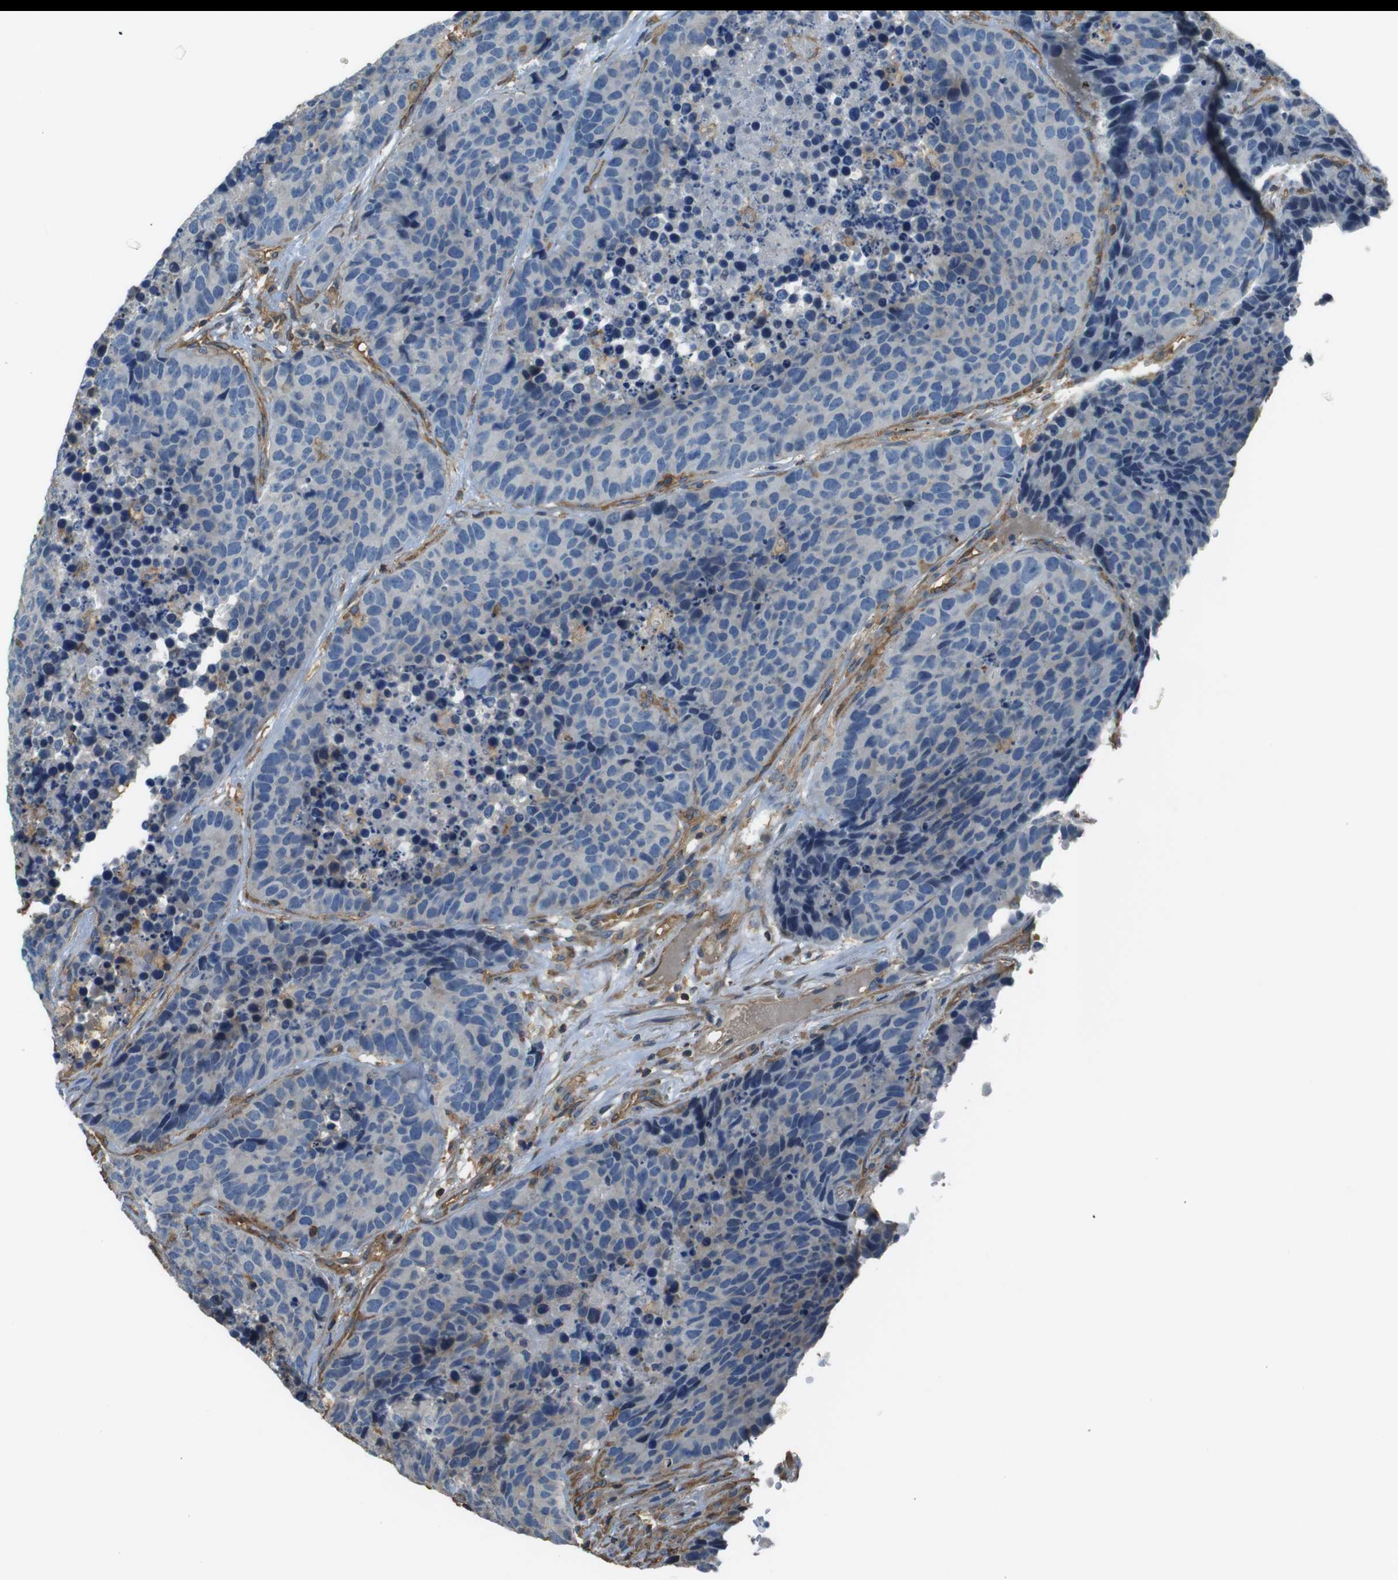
{"staining": {"intensity": "negative", "quantity": "none", "location": "none"}, "tissue": "carcinoid", "cell_type": "Tumor cells", "image_type": "cancer", "snomed": [{"axis": "morphology", "description": "Carcinoid, malignant, NOS"}, {"axis": "topography", "description": "Lung"}], "caption": "This is a image of immunohistochemistry staining of carcinoid, which shows no expression in tumor cells. (Immunohistochemistry, brightfield microscopy, high magnification).", "gene": "FCAR", "patient": {"sex": "male", "age": 60}}